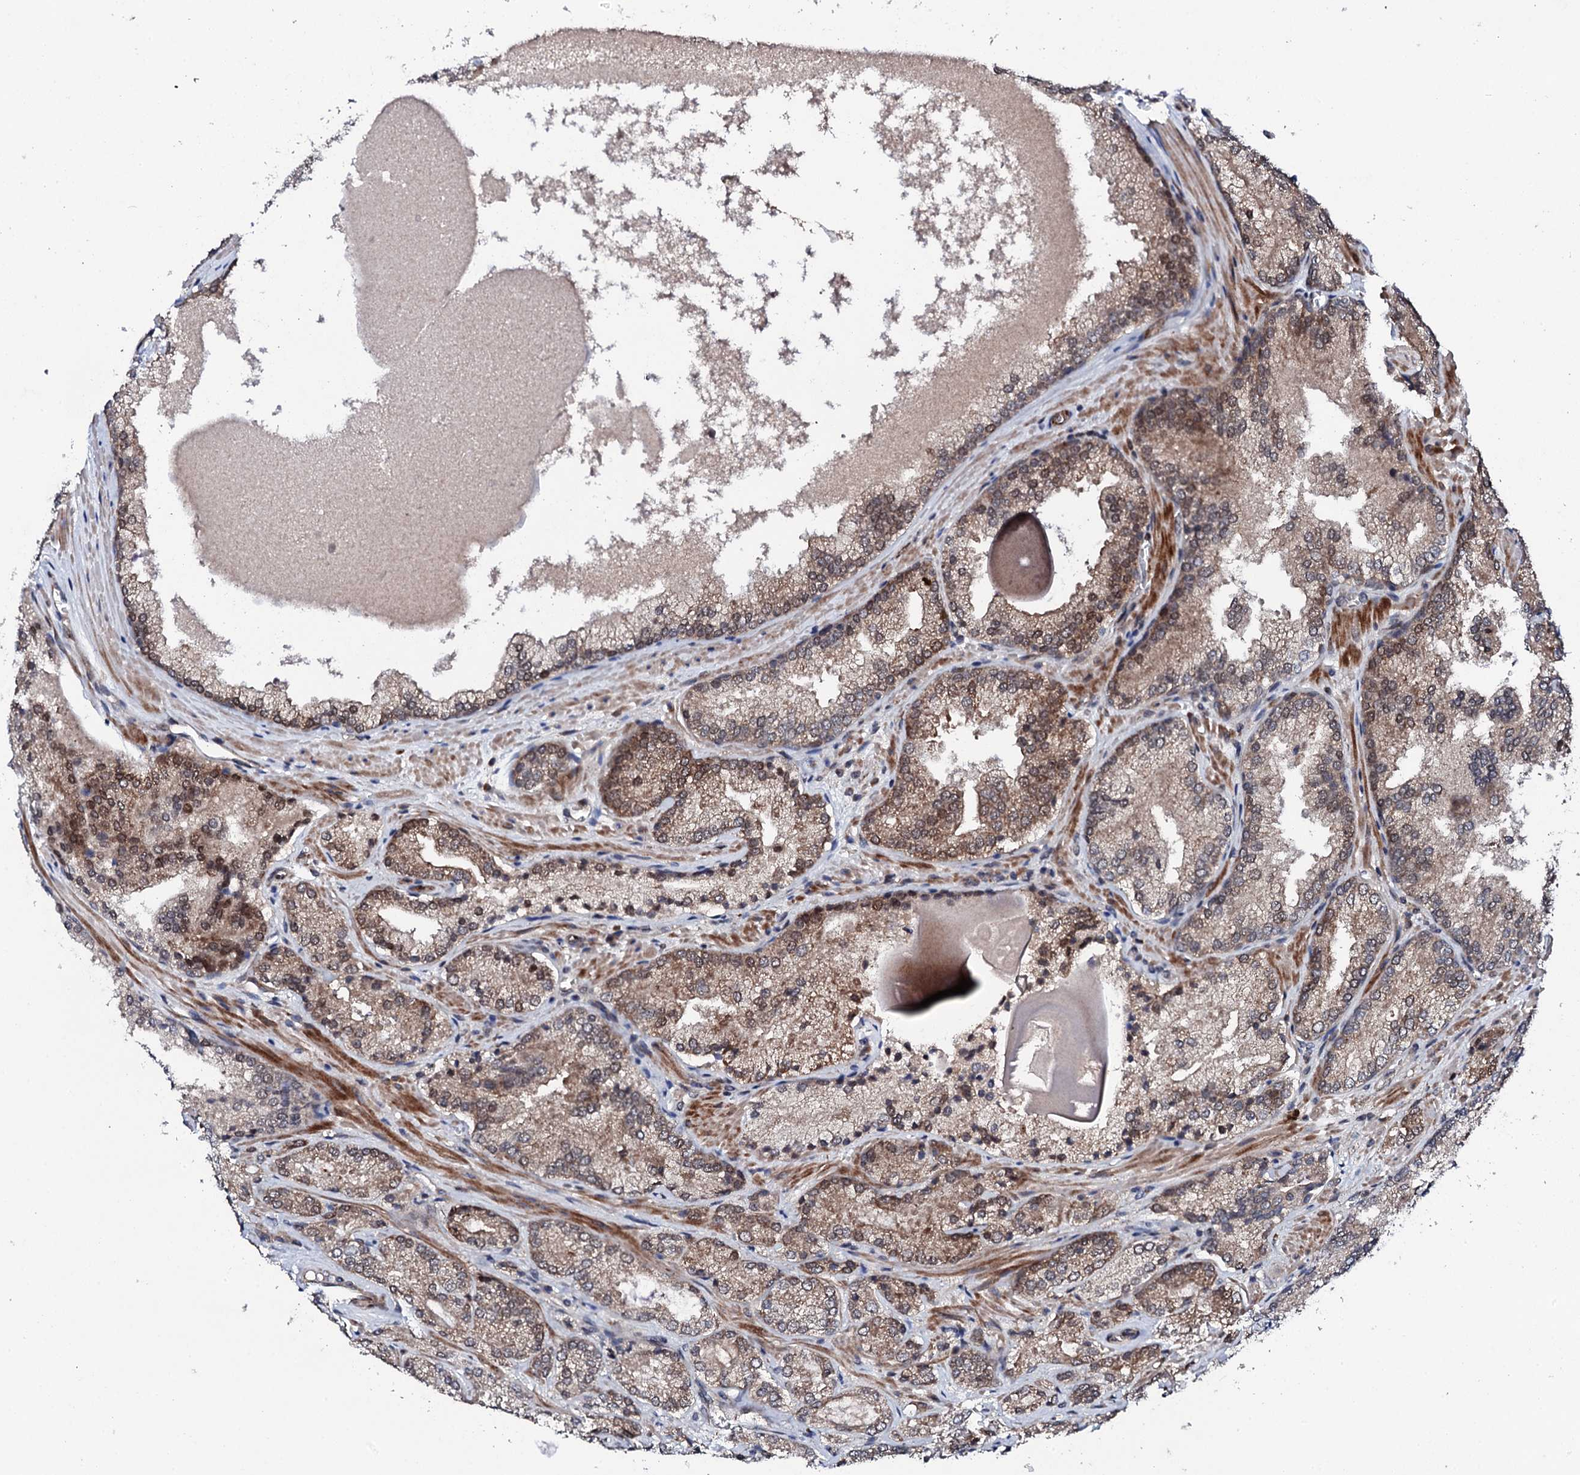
{"staining": {"intensity": "moderate", "quantity": "<25%", "location": "cytoplasmic/membranous,nuclear"}, "tissue": "prostate cancer", "cell_type": "Tumor cells", "image_type": "cancer", "snomed": [{"axis": "morphology", "description": "Adenocarcinoma, Low grade"}, {"axis": "topography", "description": "Prostate"}], "caption": "High-power microscopy captured an IHC histopathology image of adenocarcinoma (low-grade) (prostate), revealing moderate cytoplasmic/membranous and nuclear positivity in about <25% of tumor cells.", "gene": "FAM111A", "patient": {"sex": "male", "age": 74}}